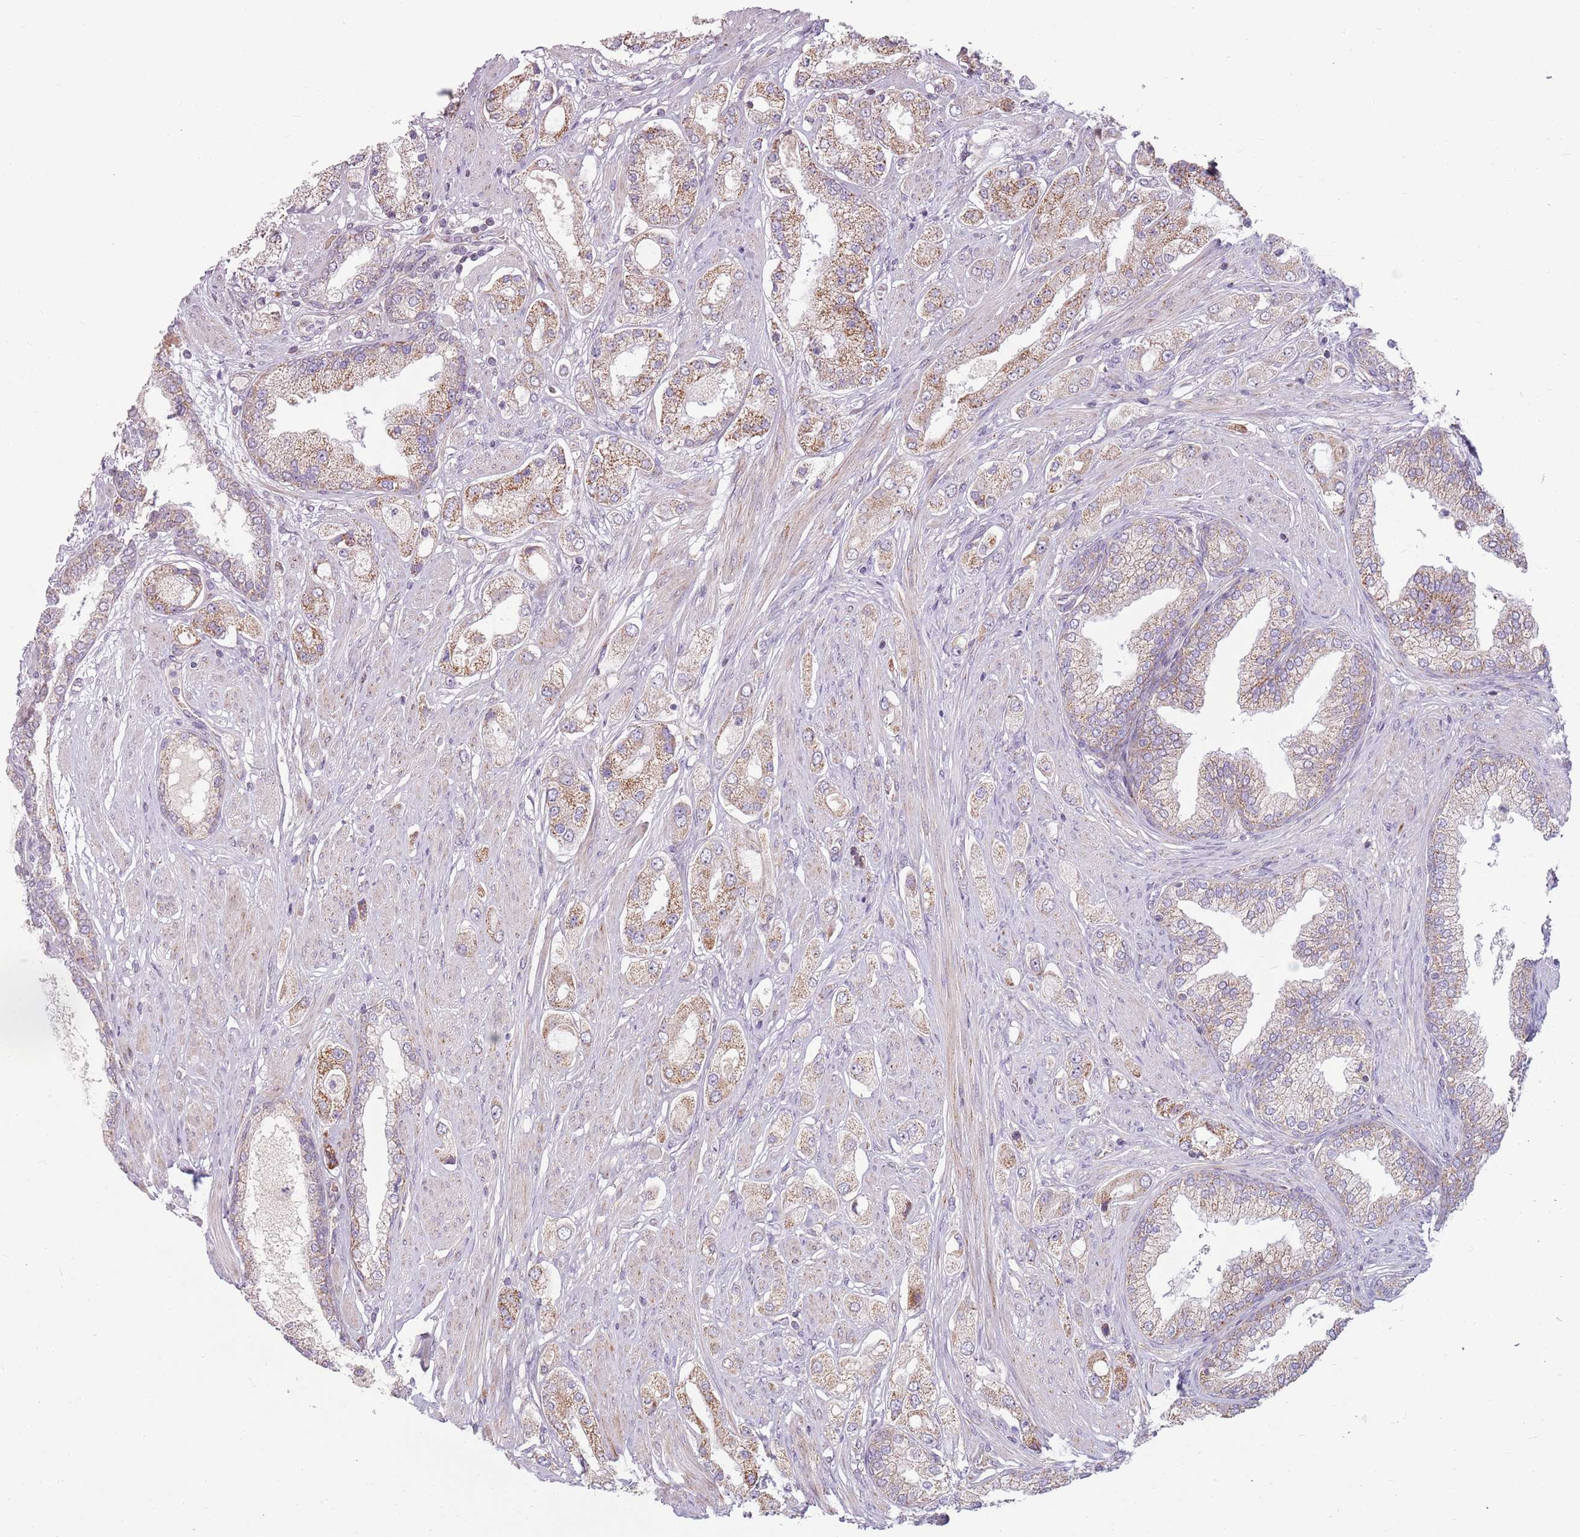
{"staining": {"intensity": "moderate", "quantity": ">75%", "location": "cytoplasmic/membranous"}, "tissue": "prostate cancer", "cell_type": "Tumor cells", "image_type": "cancer", "snomed": [{"axis": "morphology", "description": "Adenocarcinoma, High grade"}, {"axis": "topography", "description": "Prostate"}], "caption": "Human adenocarcinoma (high-grade) (prostate) stained with a brown dye exhibits moderate cytoplasmic/membranous positive expression in about >75% of tumor cells.", "gene": "ZNF530", "patient": {"sex": "male", "age": 68}}